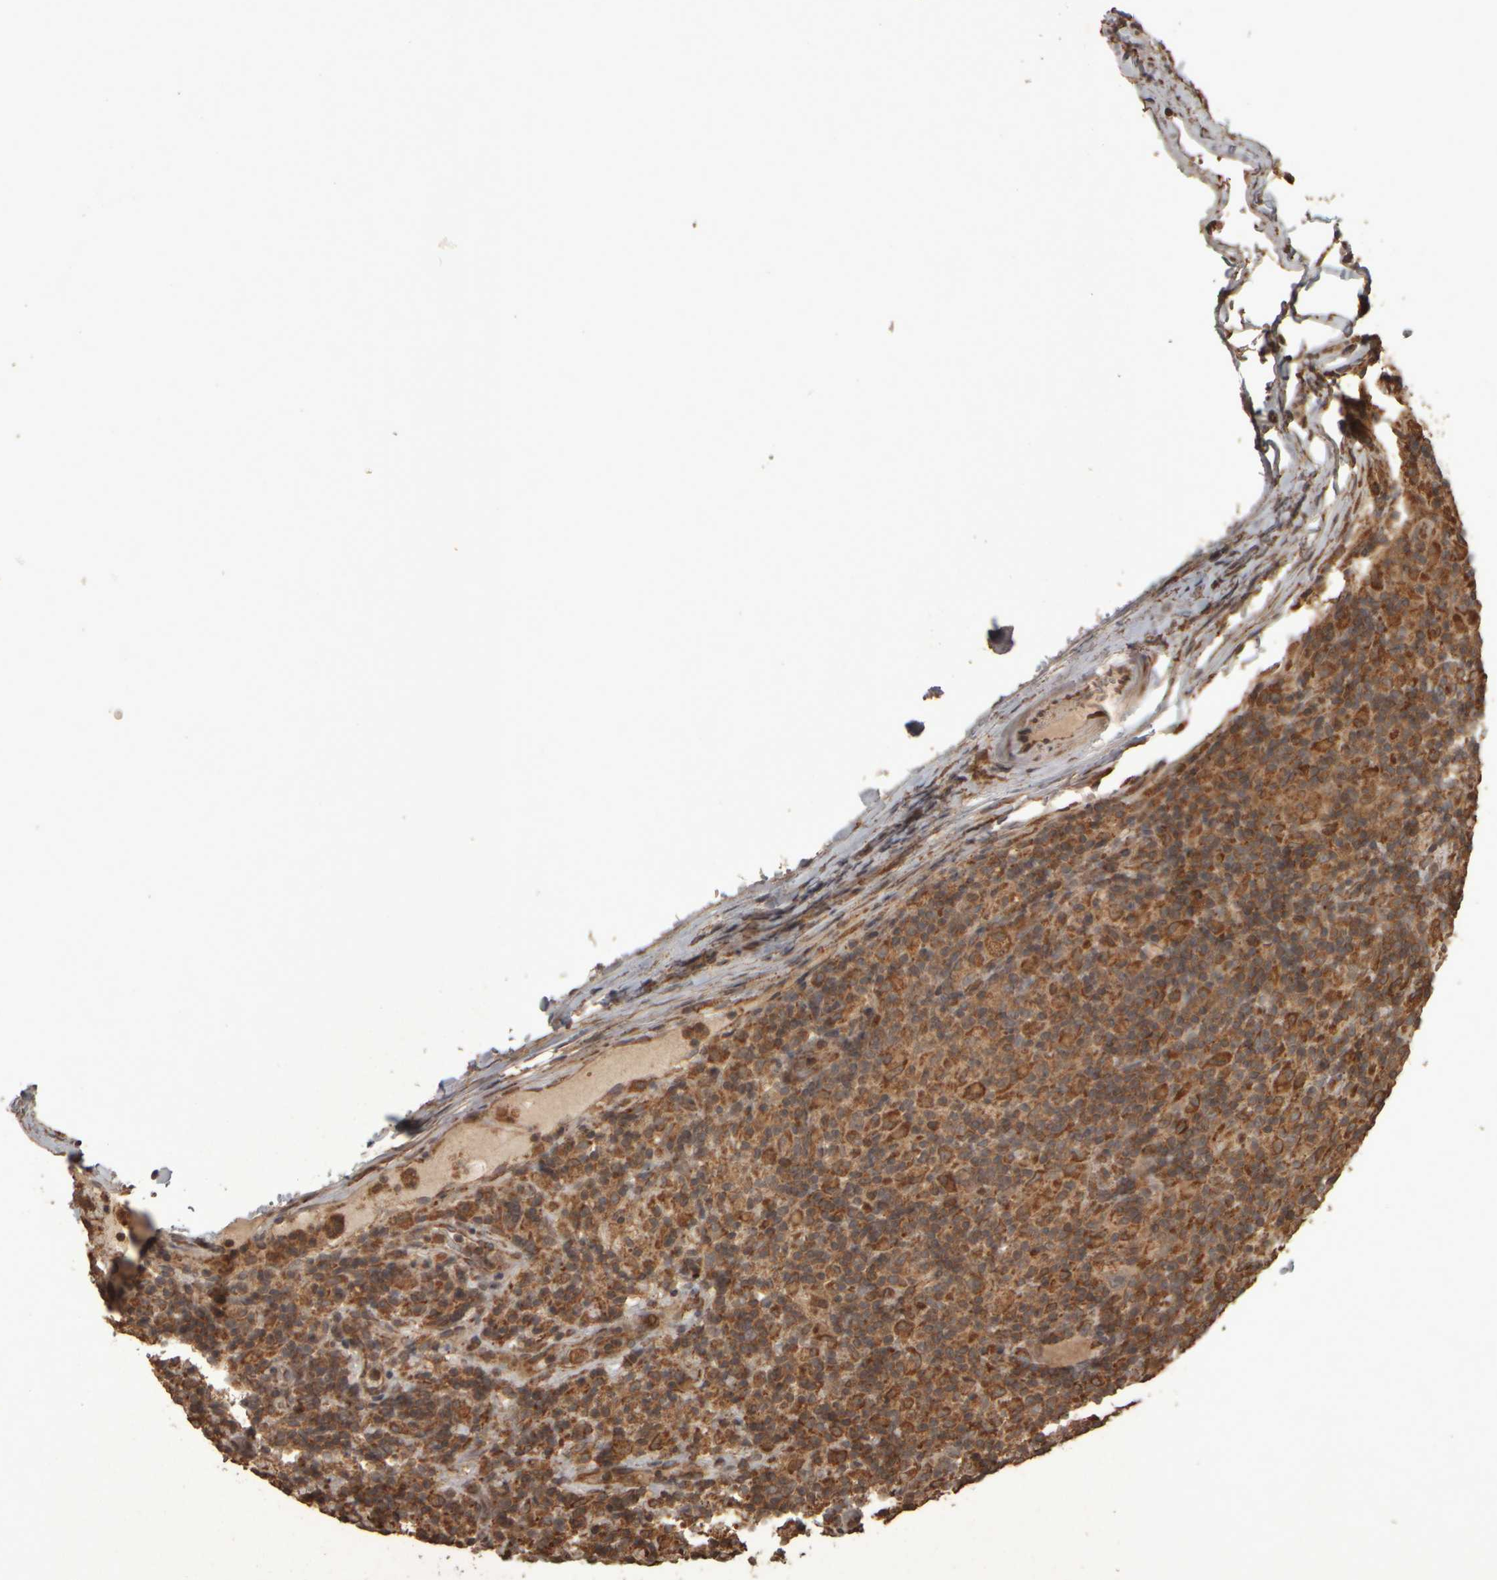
{"staining": {"intensity": "moderate", "quantity": ">75%", "location": "cytoplasmic/membranous"}, "tissue": "lymphoma", "cell_type": "Tumor cells", "image_type": "cancer", "snomed": [{"axis": "morphology", "description": "Hodgkin's disease, NOS"}, {"axis": "topography", "description": "Lymph node"}], "caption": "There is medium levels of moderate cytoplasmic/membranous expression in tumor cells of Hodgkin's disease, as demonstrated by immunohistochemical staining (brown color).", "gene": "AGBL3", "patient": {"sex": "male", "age": 70}}